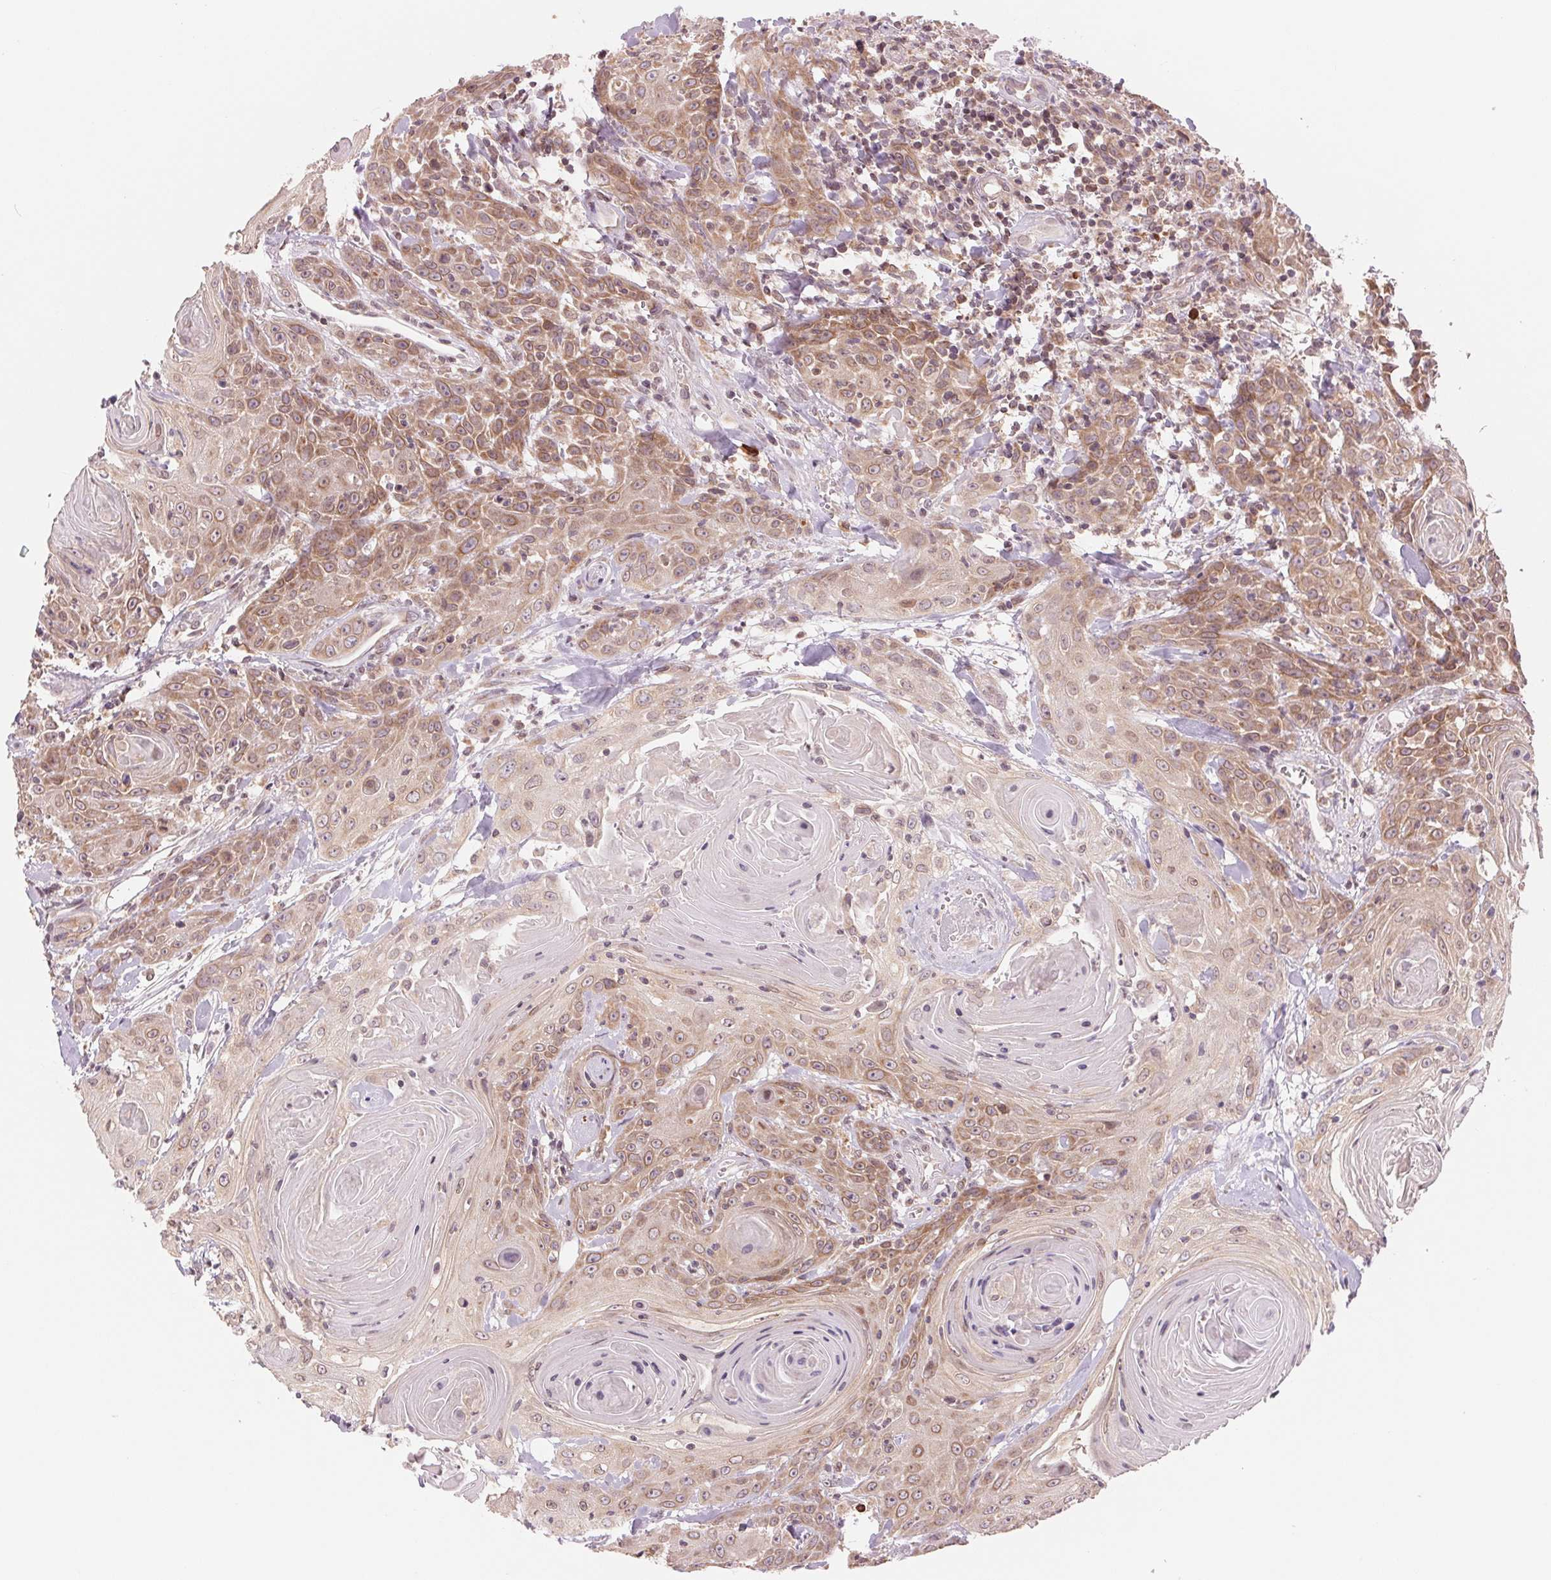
{"staining": {"intensity": "moderate", "quantity": ">75%", "location": "cytoplasmic/membranous"}, "tissue": "head and neck cancer", "cell_type": "Tumor cells", "image_type": "cancer", "snomed": [{"axis": "morphology", "description": "Squamous cell carcinoma, NOS"}, {"axis": "topography", "description": "Head-Neck"}], "caption": "A brown stain labels moderate cytoplasmic/membranous expression of a protein in squamous cell carcinoma (head and neck) tumor cells.", "gene": "TECR", "patient": {"sex": "female", "age": 84}}